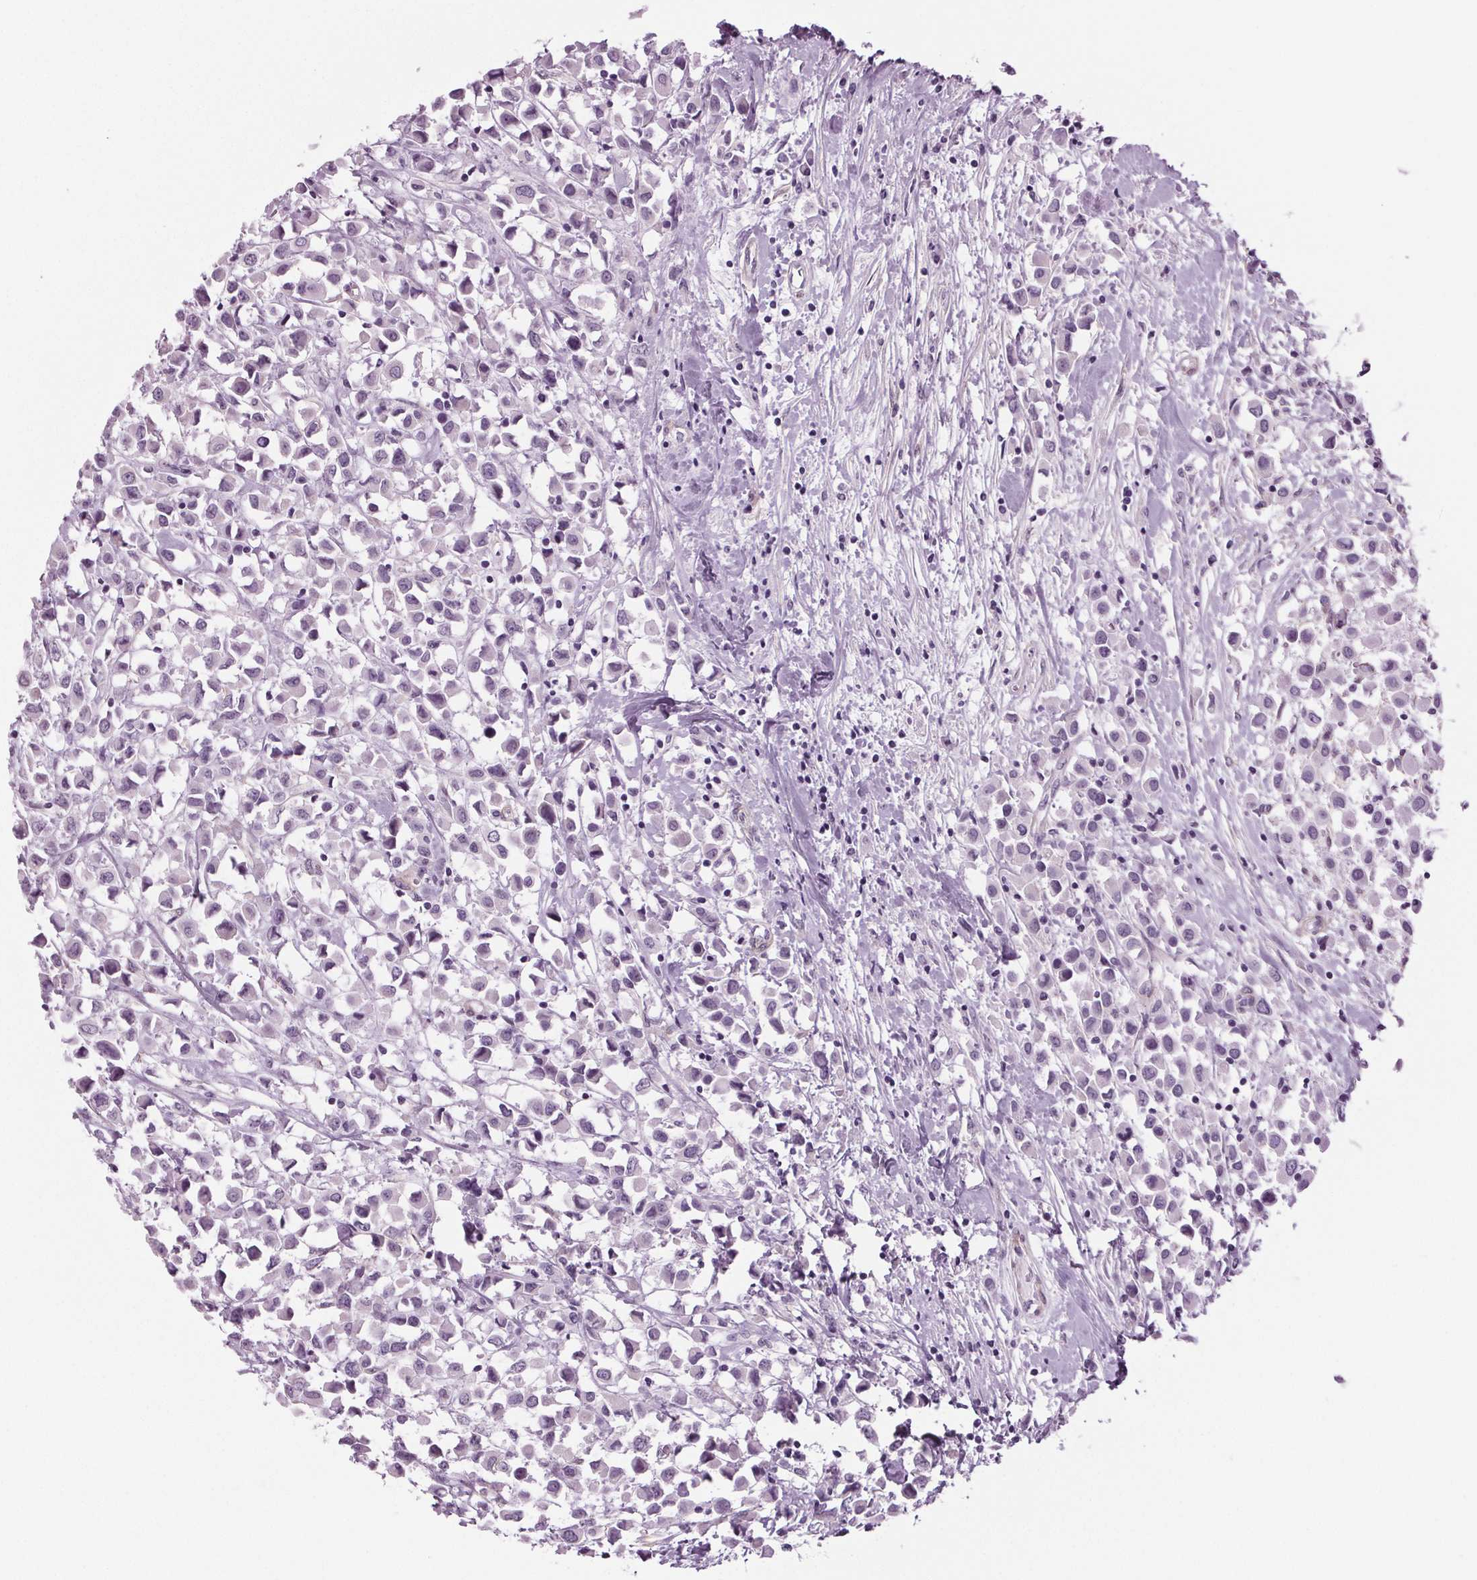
{"staining": {"intensity": "negative", "quantity": "none", "location": "none"}, "tissue": "breast cancer", "cell_type": "Tumor cells", "image_type": "cancer", "snomed": [{"axis": "morphology", "description": "Duct carcinoma"}, {"axis": "topography", "description": "Breast"}], "caption": "Human breast cancer stained for a protein using IHC reveals no expression in tumor cells.", "gene": "BHLHE22", "patient": {"sex": "female", "age": 61}}